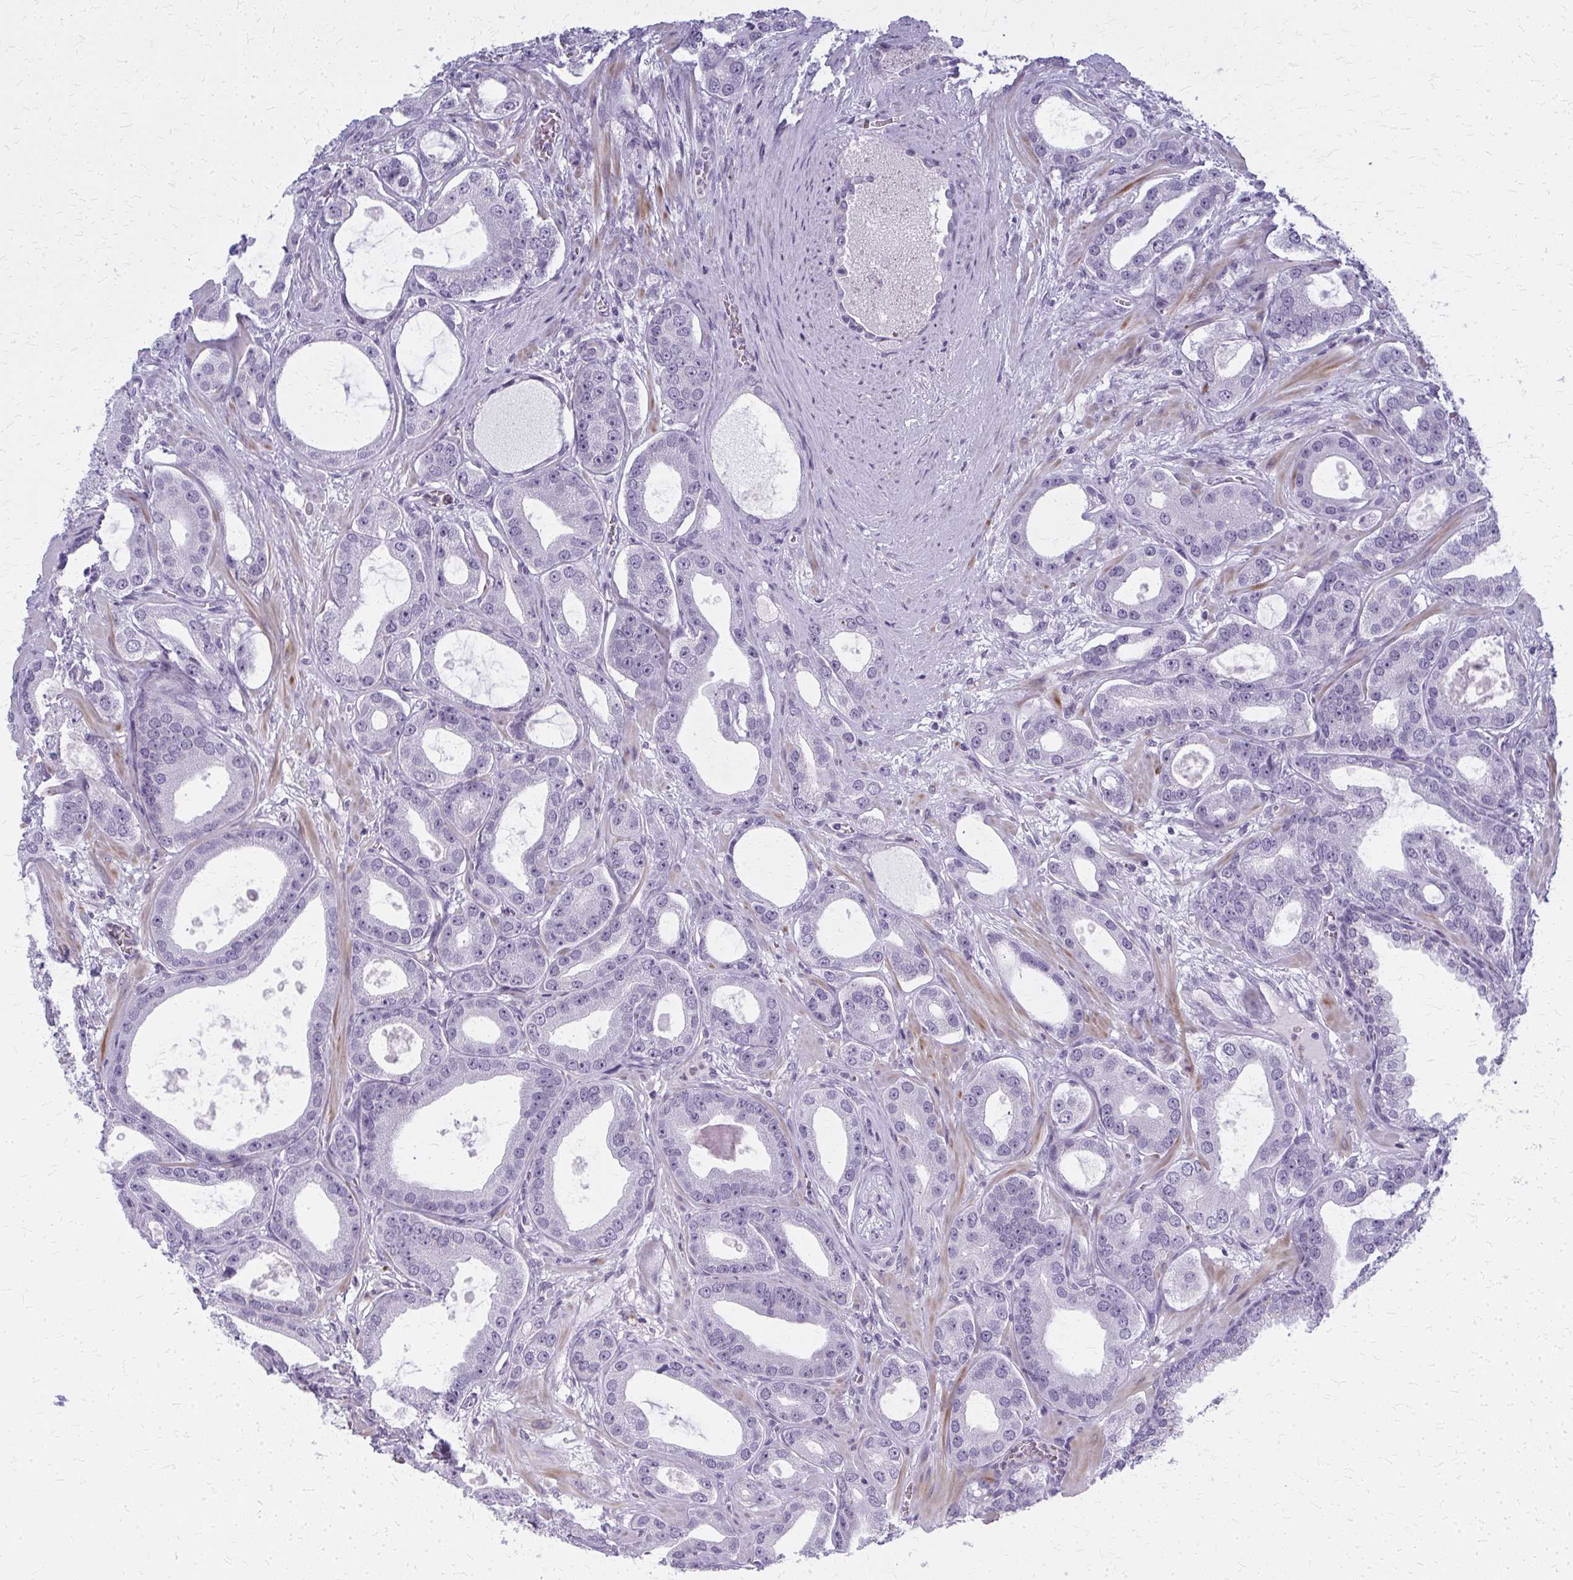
{"staining": {"intensity": "negative", "quantity": "none", "location": "none"}, "tissue": "prostate cancer", "cell_type": "Tumor cells", "image_type": "cancer", "snomed": [{"axis": "morphology", "description": "Adenocarcinoma, High grade"}, {"axis": "topography", "description": "Prostate"}], "caption": "Prostate high-grade adenocarcinoma was stained to show a protein in brown. There is no significant staining in tumor cells.", "gene": "CASQ2", "patient": {"sex": "male", "age": 65}}